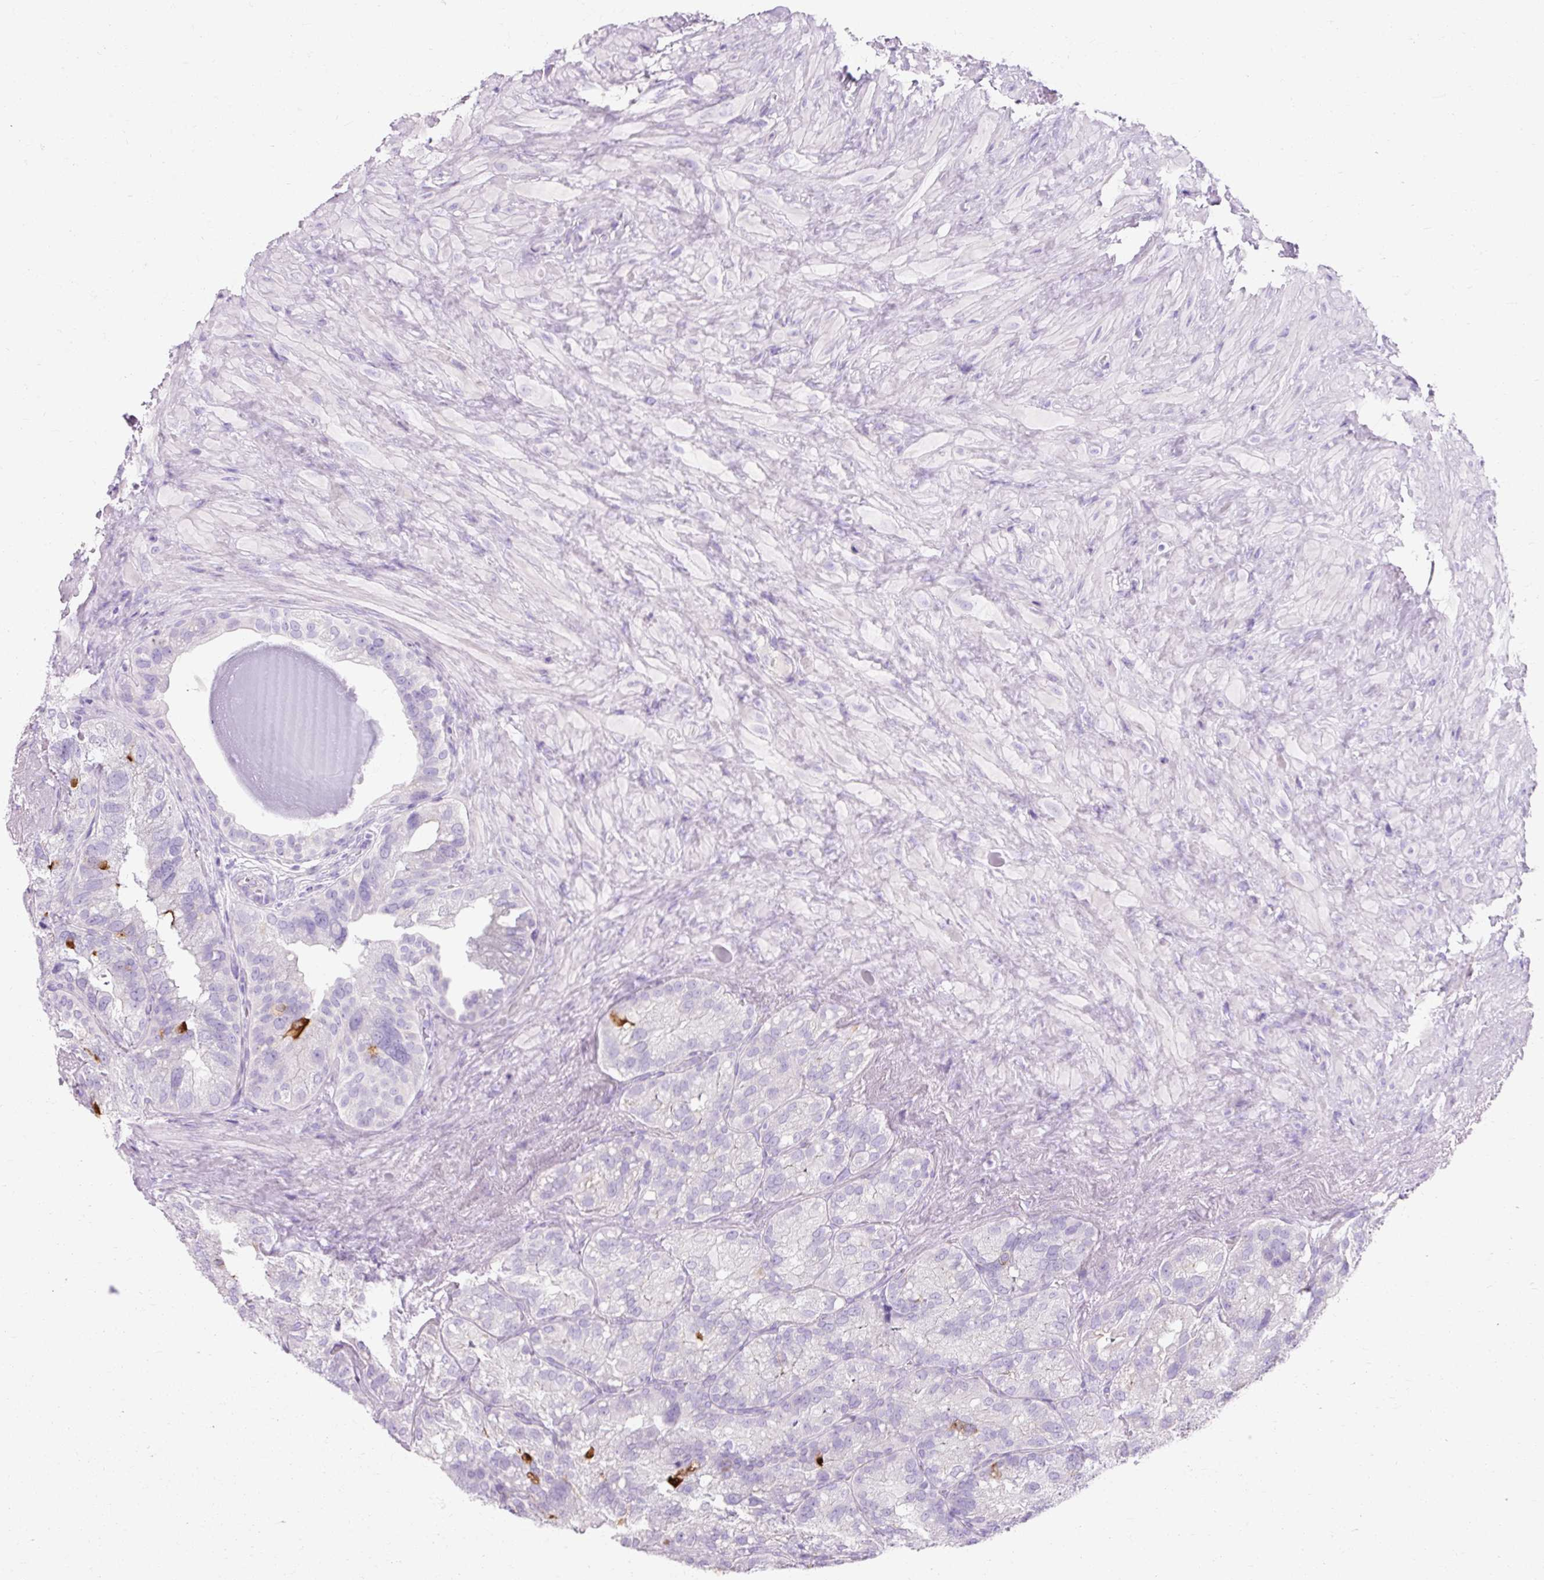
{"staining": {"intensity": "strong", "quantity": "<25%", "location": "cytoplasmic/membranous"}, "tissue": "seminal vesicle", "cell_type": "Glandular cells", "image_type": "normal", "snomed": [{"axis": "morphology", "description": "Normal tissue, NOS"}, {"axis": "topography", "description": "Seminal veicle"}], "caption": "Strong cytoplasmic/membranous positivity is seen in about <25% of glandular cells in unremarkable seminal vesicle. The protein of interest is stained brown, and the nuclei are stained in blue (DAB (3,3'-diaminobenzidine) IHC with brightfield microscopy, high magnification).", "gene": "TMEM213", "patient": {"sex": "male", "age": 69}}